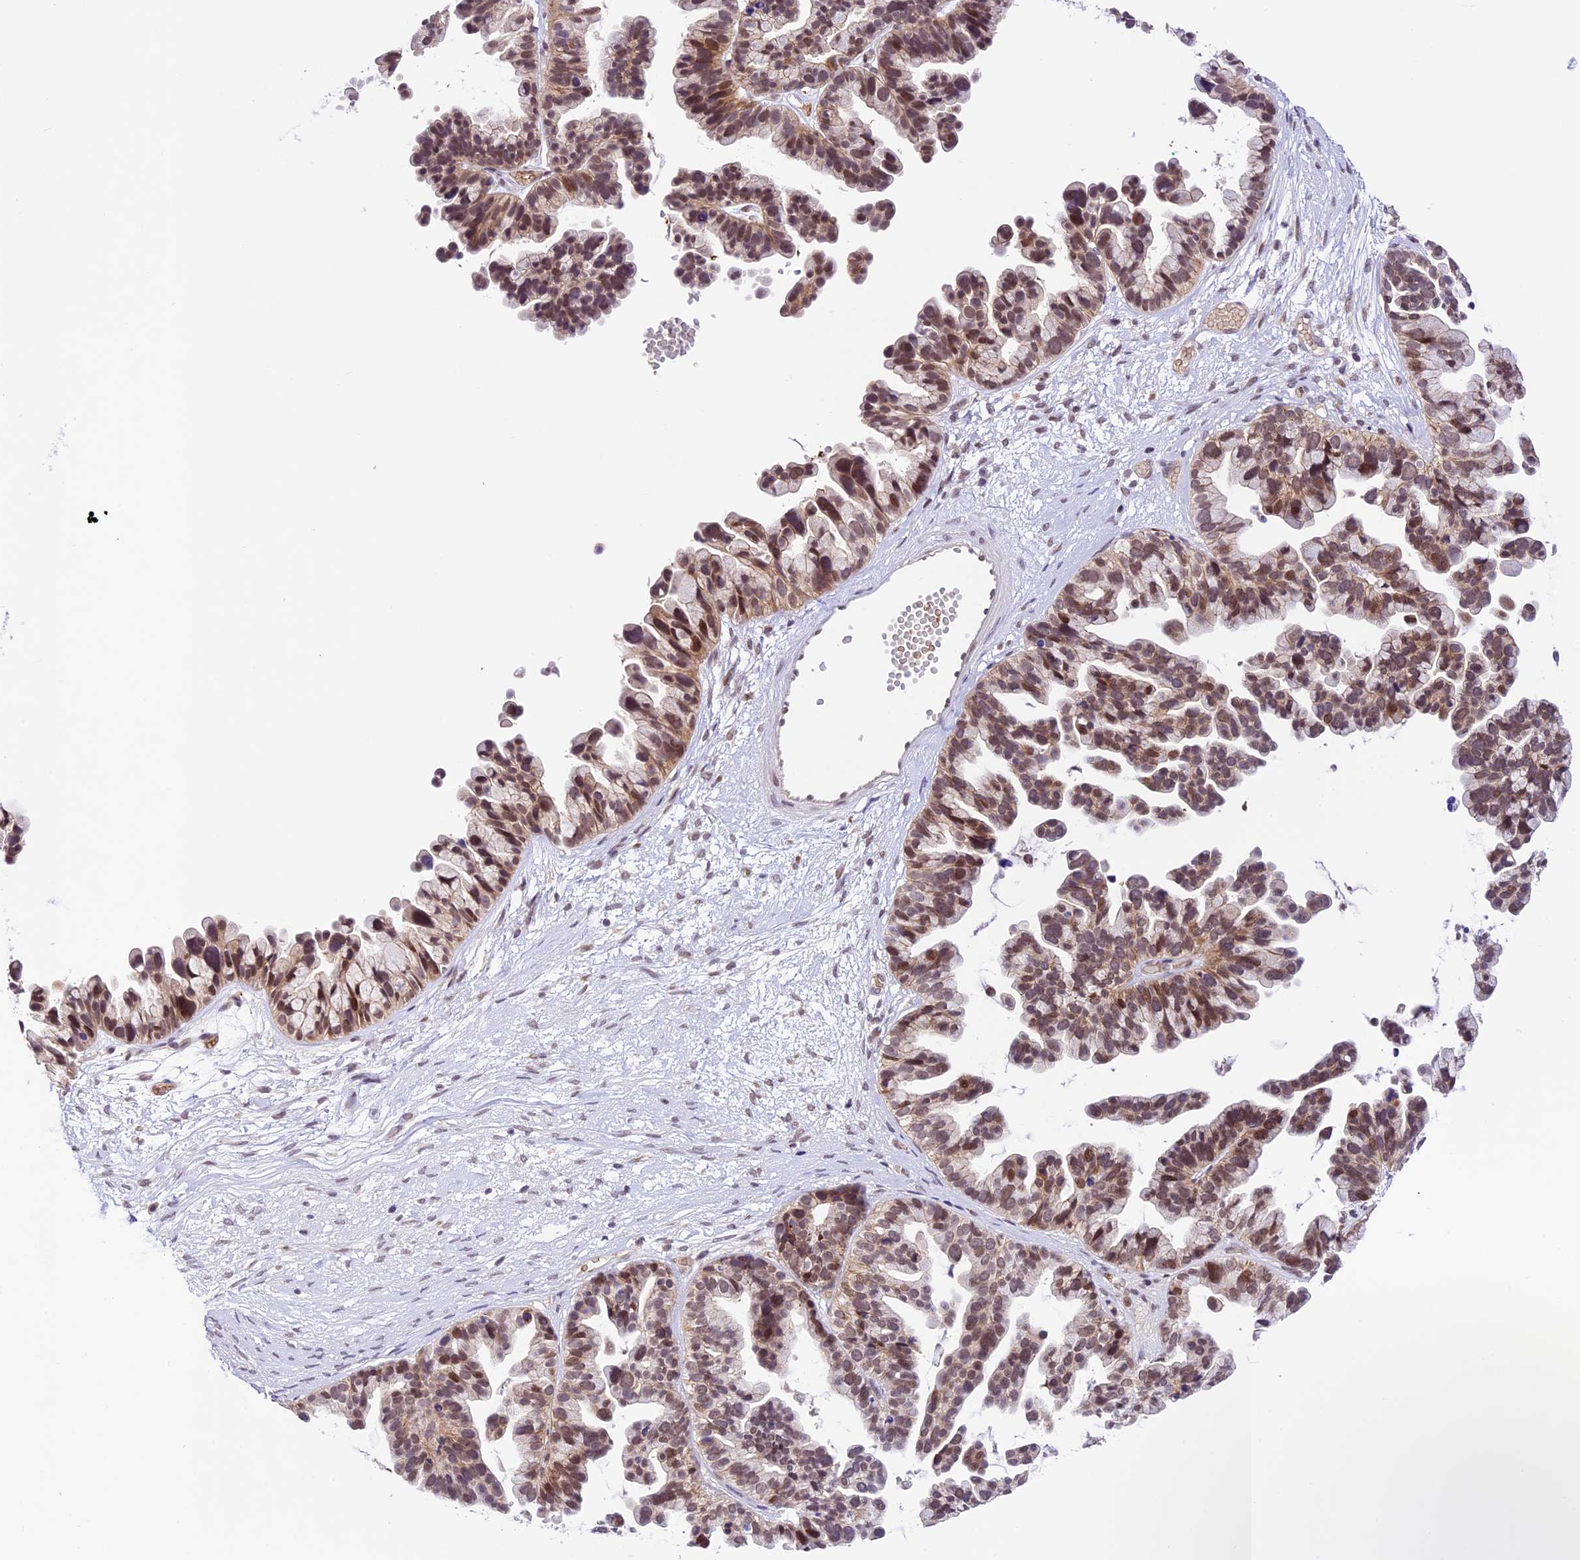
{"staining": {"intensity": "moderate", "quantity": "25%-75%", "location": "nuclear"}, "tissue": "ovarian cancer", "cell_type": "Tumor cells", "image_type": "cancer", "snomed": [{"axis": "morphology", "description": "Cystadenocarcinoma, serous, NOS"}, {"axis": "topography", "description": "Ovary"}], "caption": "Serous cystadenocarcinoma (ovarian) was stained to show a protein in brown. There is medium levels of moderate nuclear staining in about 25%-75% of tumor cells.", "gene": "SHKBP1", "patient": {"sex": "female", "age": 56}}